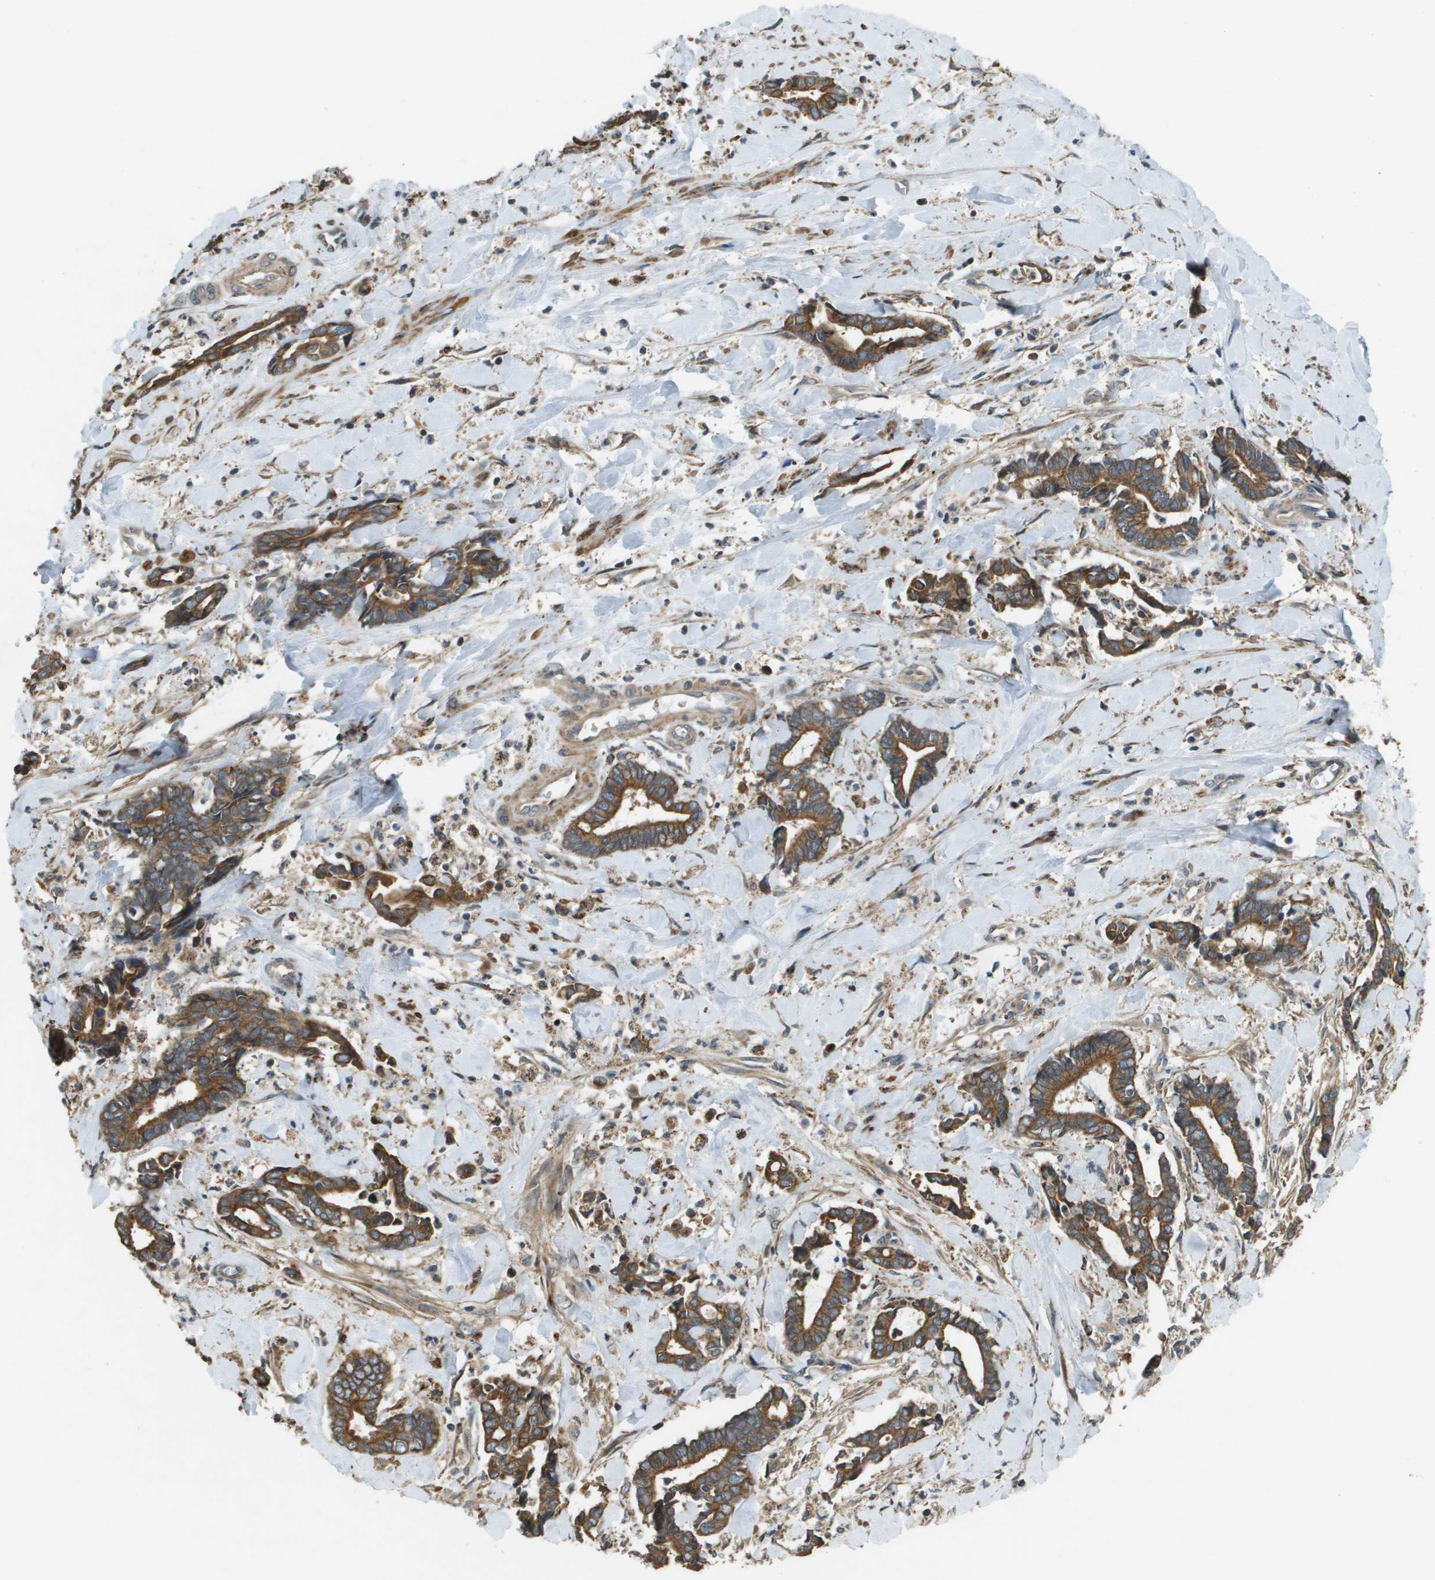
{"staining": {"intensity": "strong", "quantity": ">75%", "location": "cytoplasmic/membranous"}, "tissue": "cervical cancer", "cell_type": "Tumor cells", "image_type": "cancer", "snomed": [{"axis": "morphology", "description": "Adenocarcinoma, NOS"}, {"axis": "topography", "description": "Cervix"}], "caption": "Protein staining of cervical cancer tissue exhibits strong cytoplasmic/membranous expression in about >75% of tumor cells.", "gene": "CDKN2C", "patient": {"sex": "female", "age": 44}}